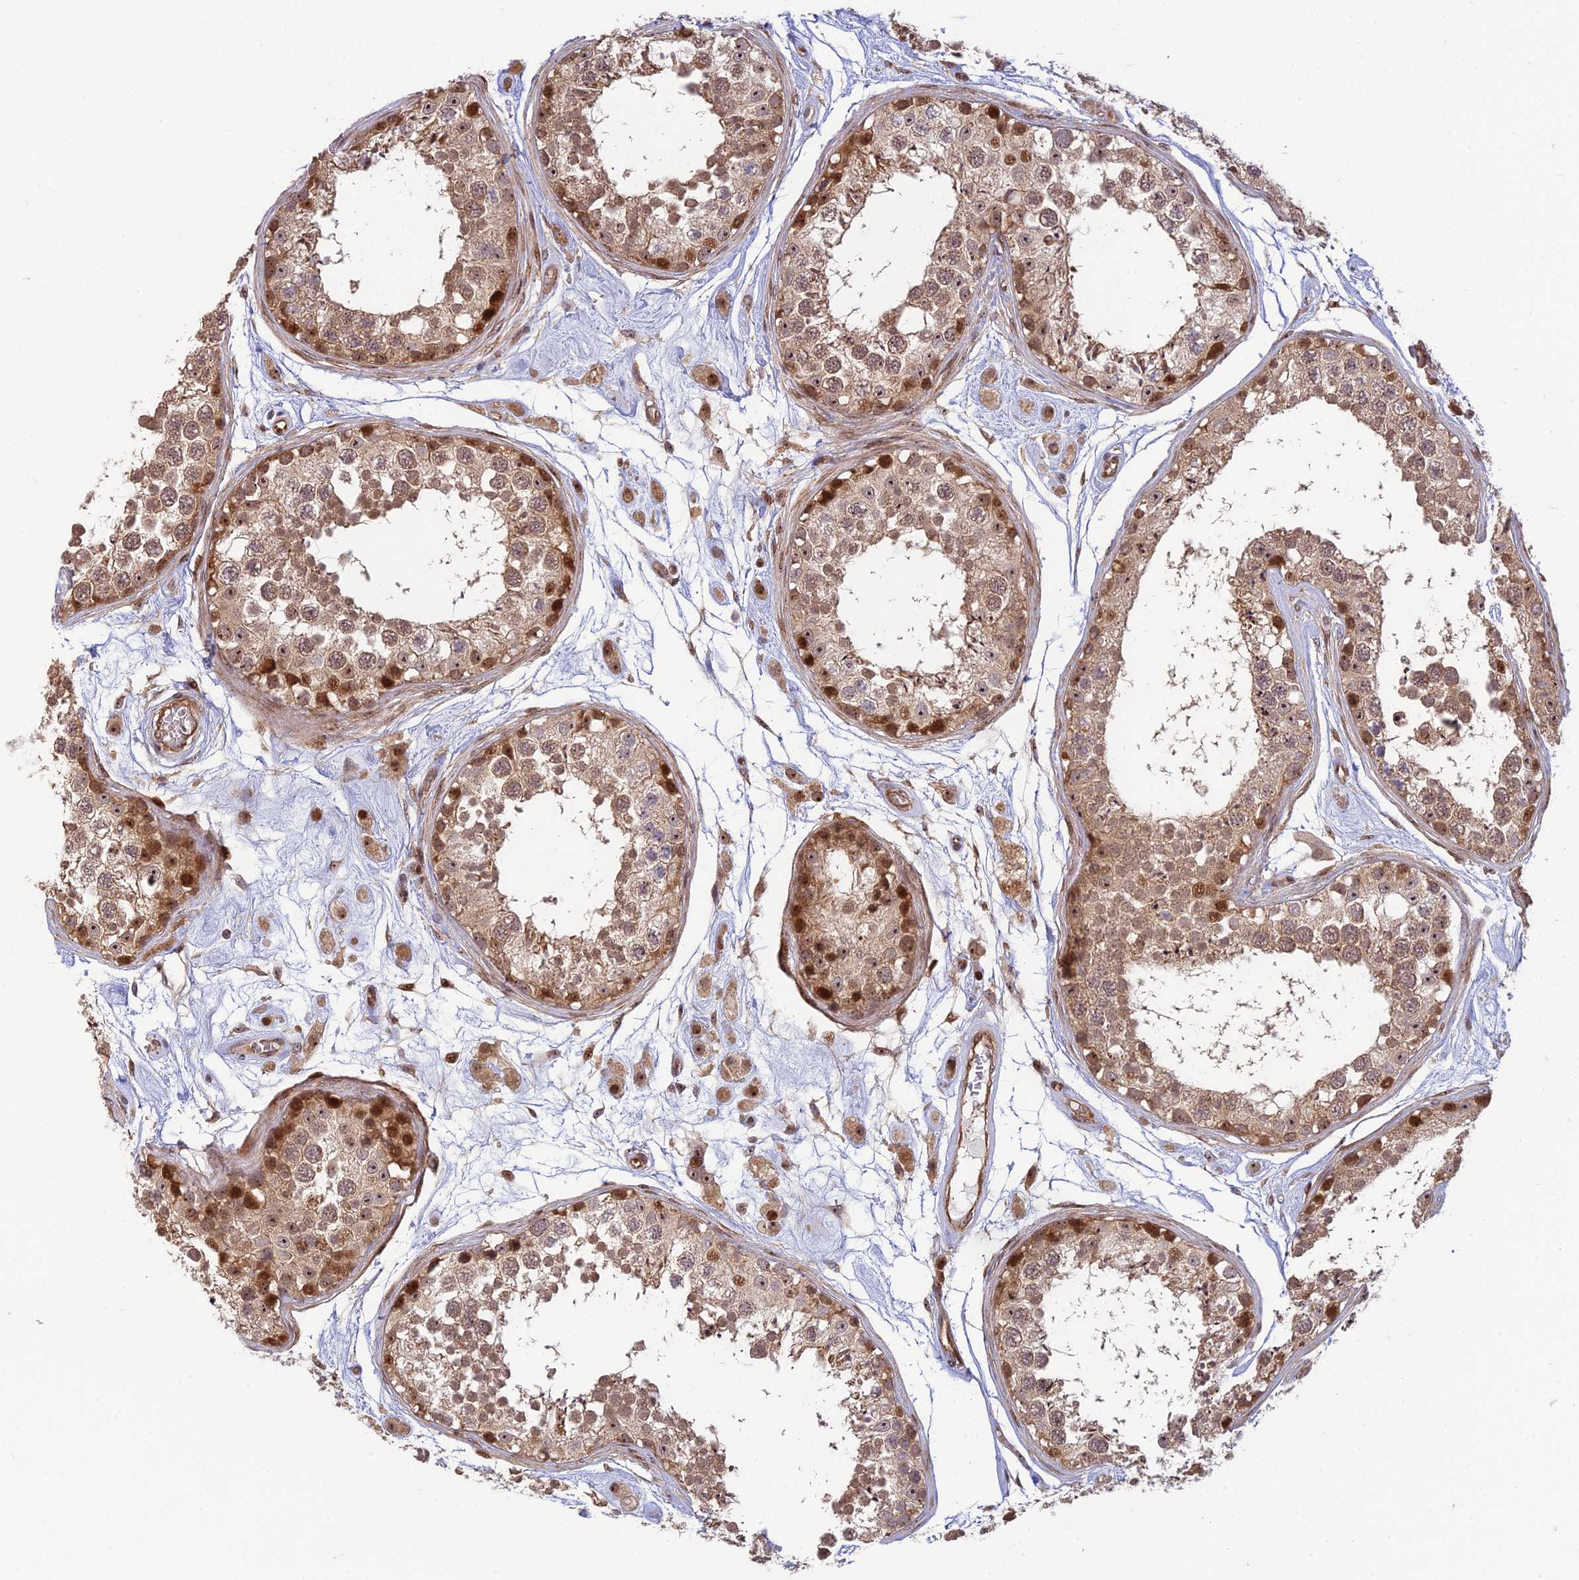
{"staining": {"intensity": "moderate", "quantity": ">75%", "location": "cytoplasmic/membranous,nuclear"}, "tissue": "testis", "cell_type": "Cells in seminiferous ducts", "image_type": "normal", "snomed": [{"axis": "morphology", "description": "Normal tissue, NOS"}, {"axis": "topography", "description": "Testis"}], "caption": "Immunohistochemistry micrograph of unremarkable testis: human testis stained using immunohistochemistry (IHC) reveals medium levels of moderate protein expression localized specifically in the cytoplasmic/membranous,nuclear of cells in seminiferous ducts, appearing as a cytoplasmic/membranous,nuclear brown color.", "gene": "UFSP2", "patient": {"sex": "male", "age": 25}}